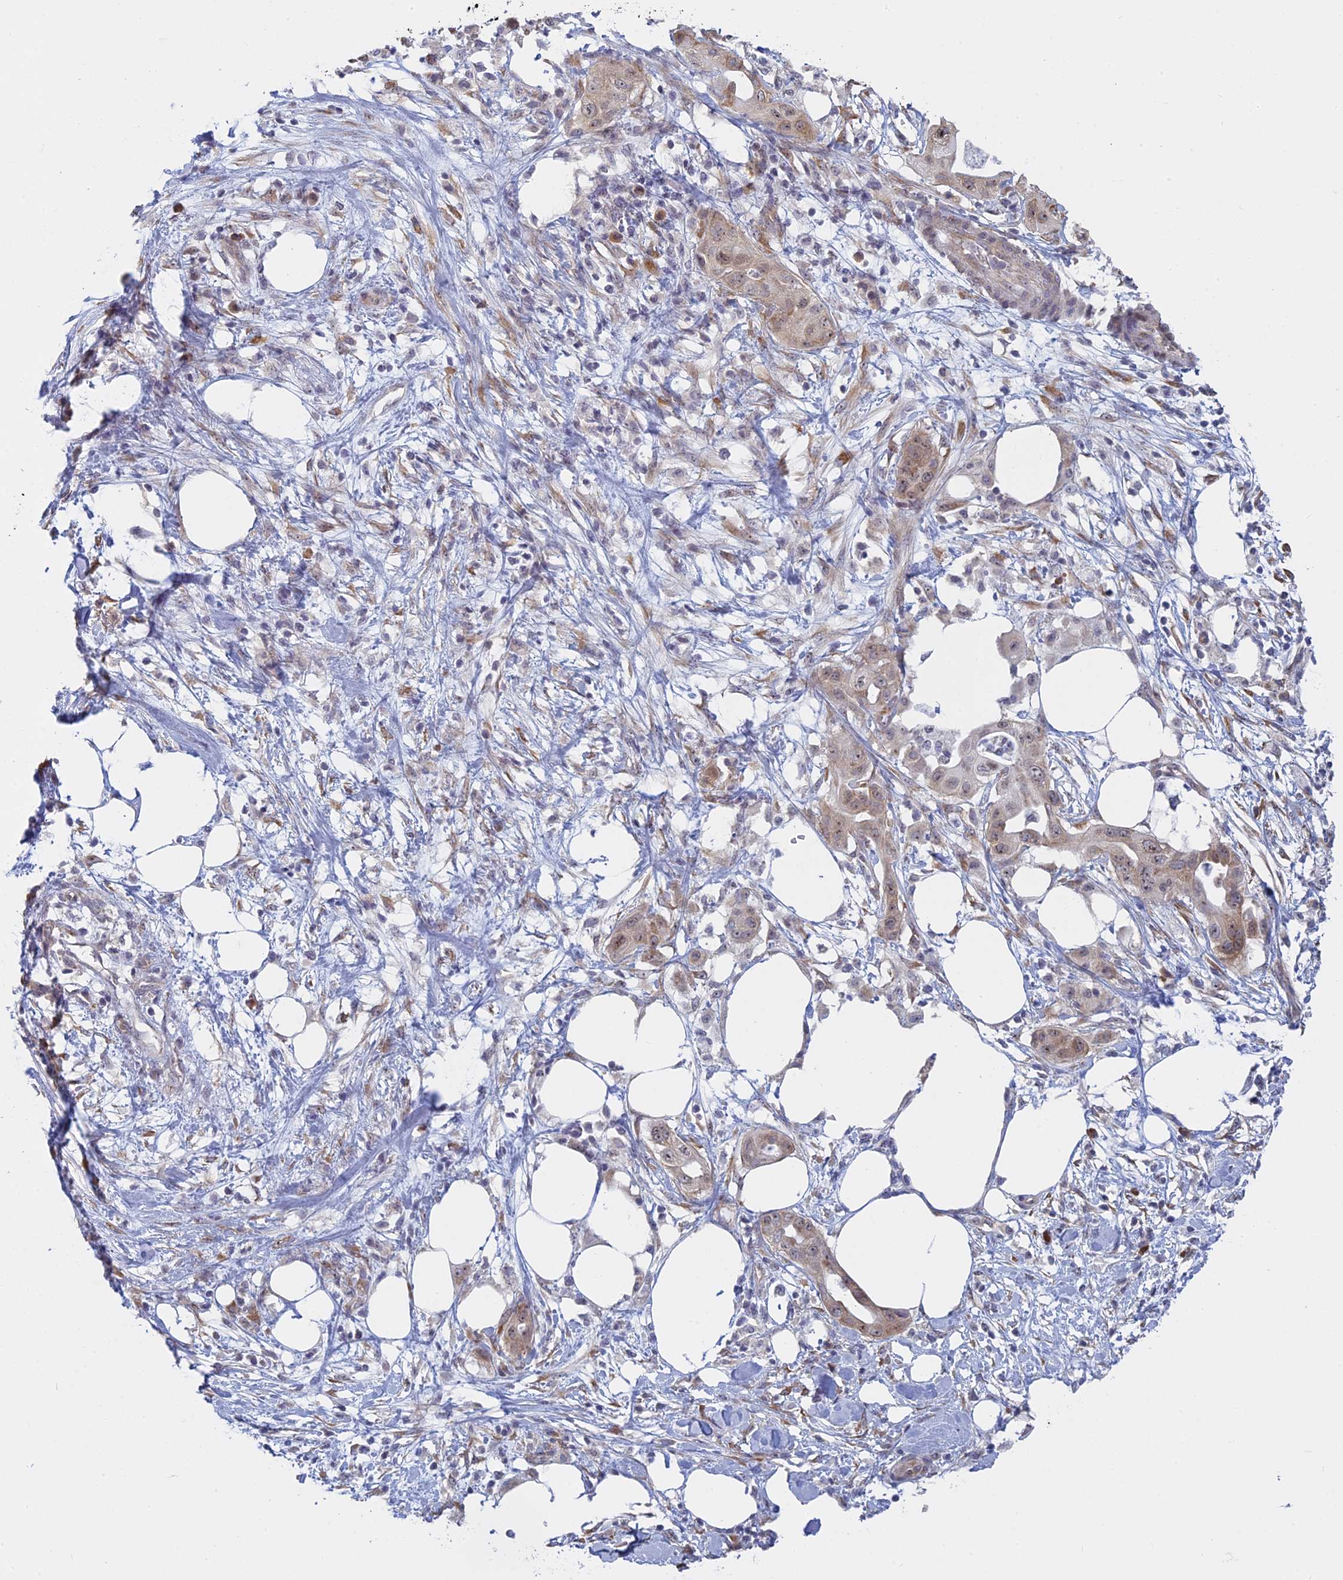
{"staining": {"intensity": "weak", "quantity": "25%-75%", "location": "cytoplasmic/membranous,nuclear"}, "tissue": "pancreatic cancer", "cell_type": "Tumor cells", "image_type": "cancer", "snomed": [{"axis": "morphology", "description": "Adenocarcinoma, NOS"}, {"axis": "topography", "description": "Pancreas"}], "caption": "IHC of pancreatic cancer displays low levels of weak cytoplasmic/membranous and nuclear positivity in about 25%-75% of tumor cells.", "gene": "RPS19BP1", "patient": {"sex": "male", "age": 68}}